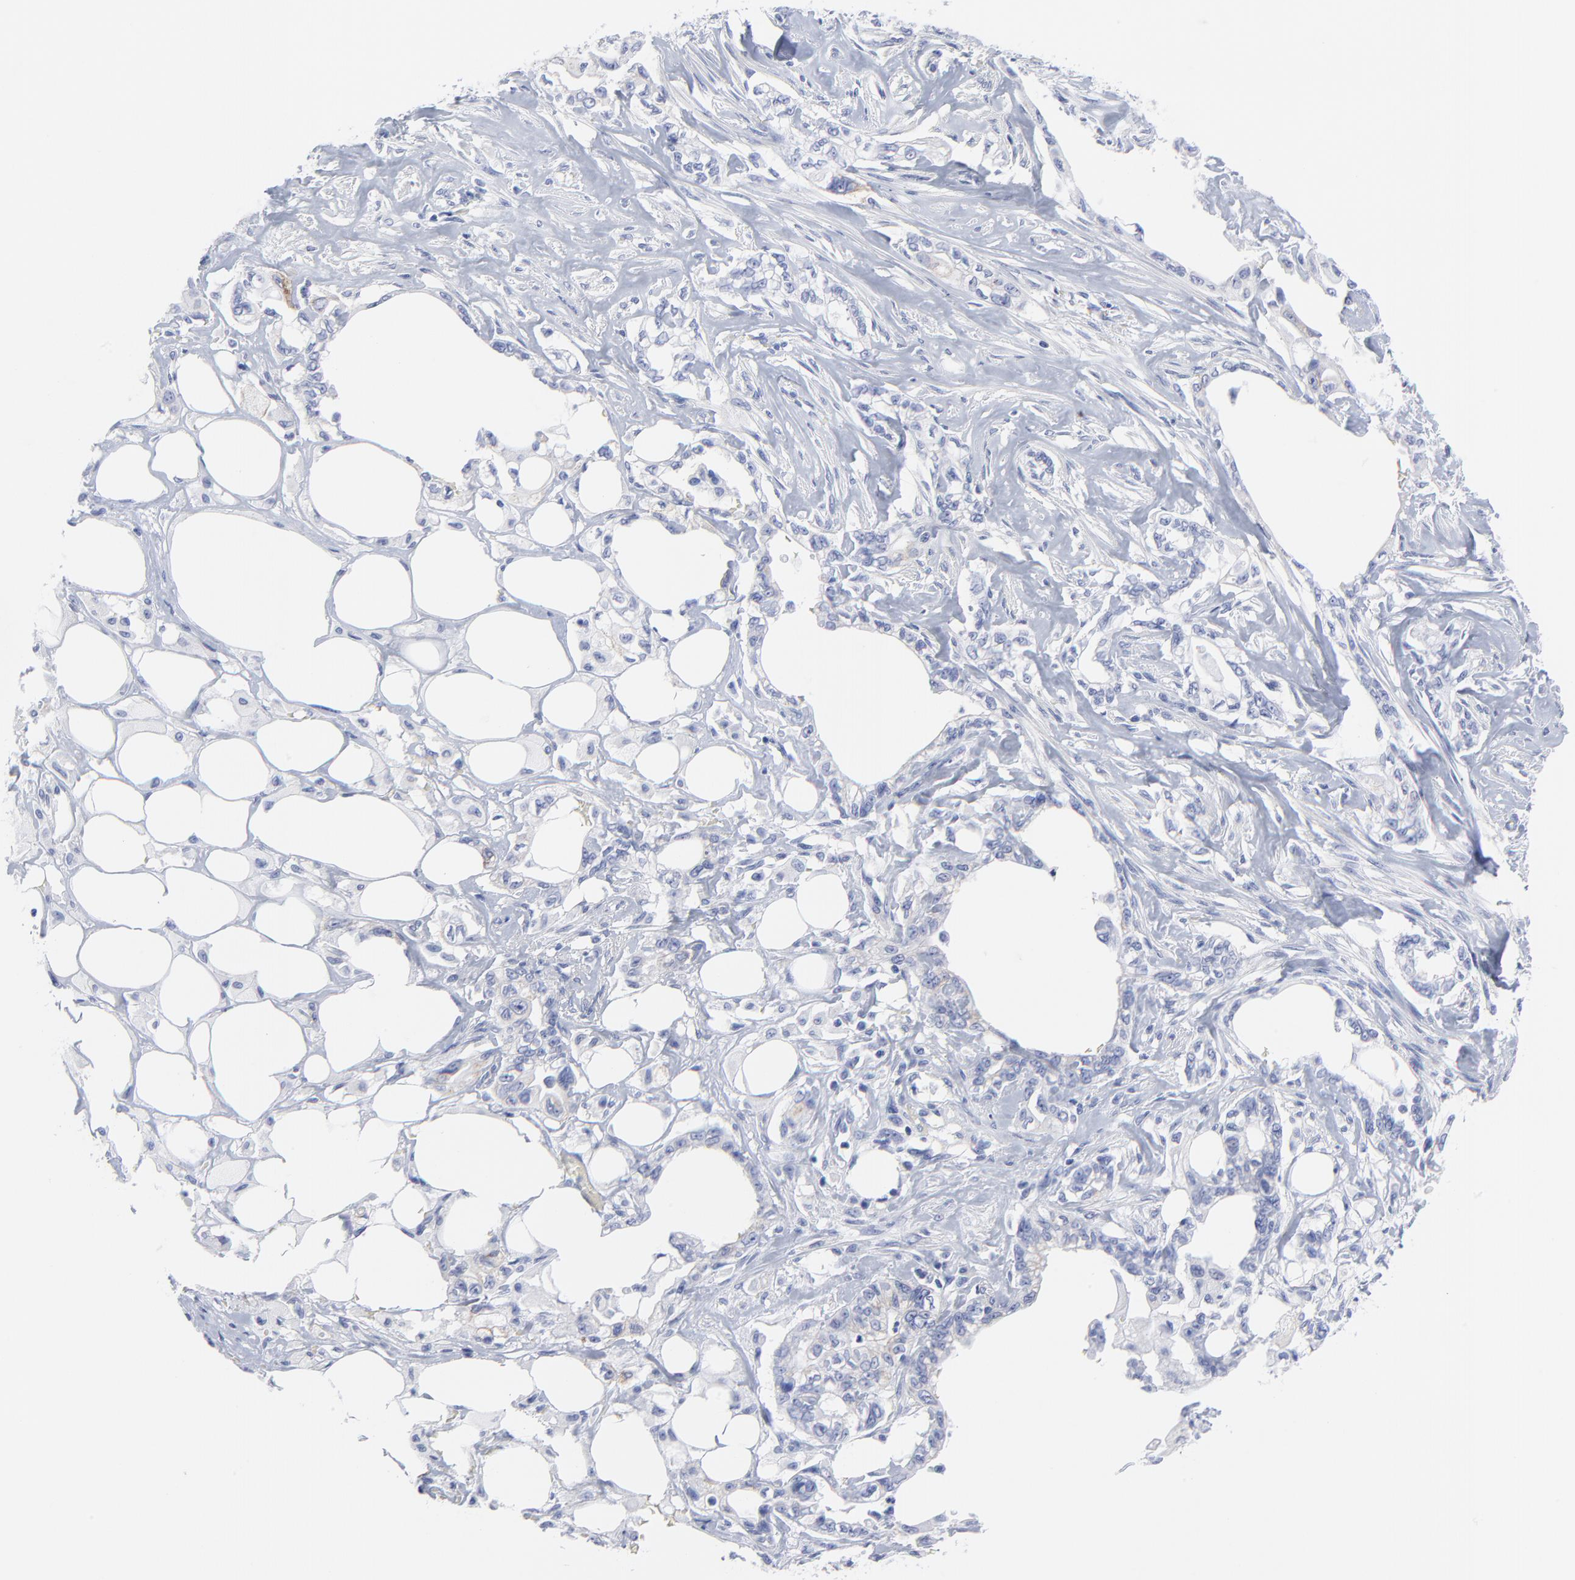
{"staining": {"intensity": "moderate", "quantity": "<25%", "location": "cytoplasmic/membranous"}, "tissue": "pancreatic cancer", "cell_type": "Tumor cells", "image_type": "cancer", "snomed": [{"axis": "morphology", "description": "Normal tissue, NOS"}, {"axis": "topography", "description": "Pancreas"}], "caption": "Immunohistochemical staining of human pancreatic cancer reveals moderate cytoplasmic/membranous protein positivity in approximately <25% of tumor cells.", "gene": "CNTN3", "patient": {"sex": "male", "age": 42}}